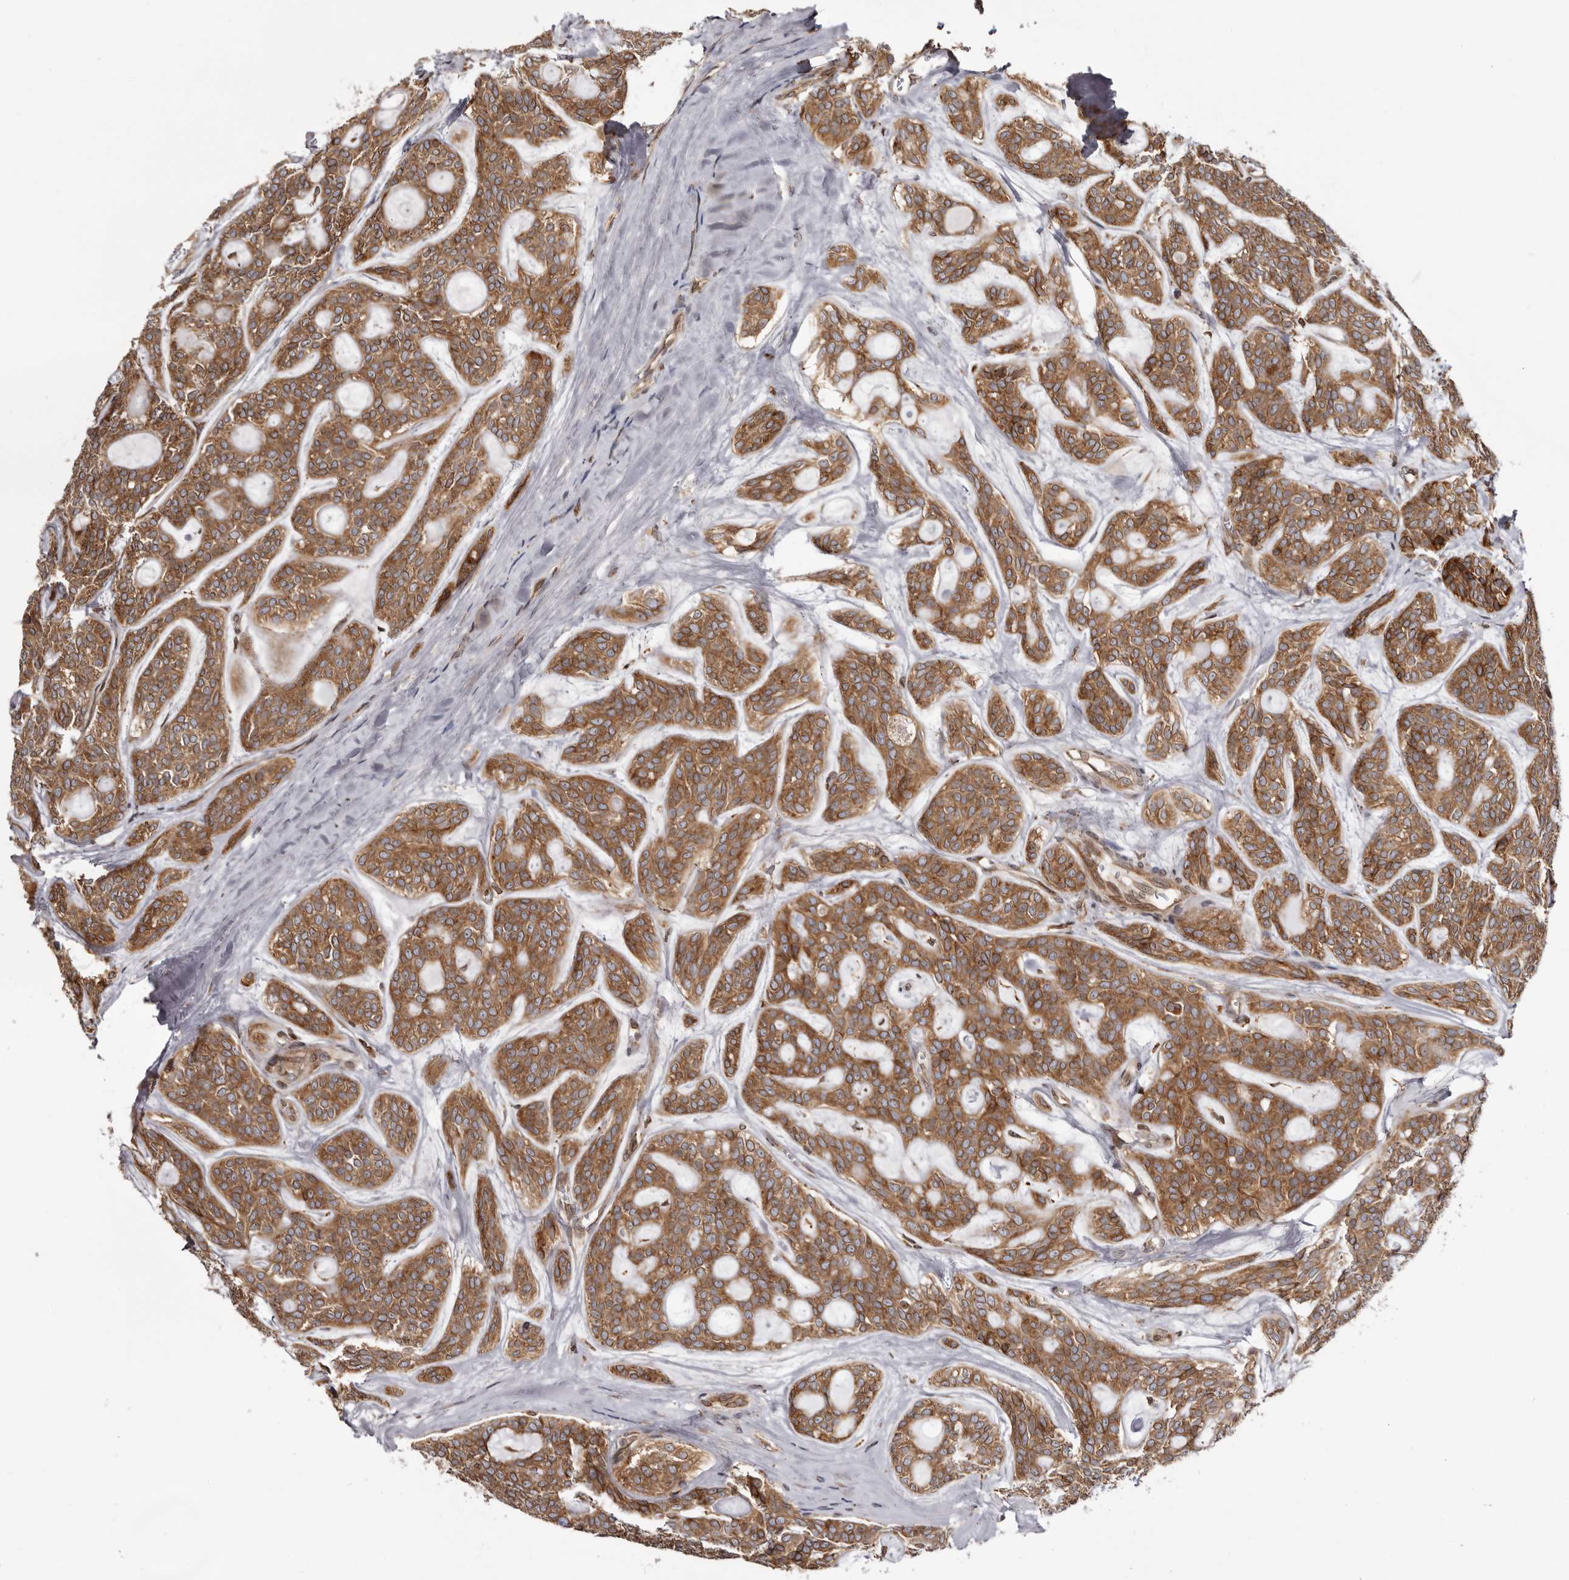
{"staining": {"intensity": "moderate", "quantity": ">75%", "location": "cytoplasmic/membranous"}, "tissue": "head and neck cancer", "cell_type": "Tumor cells", "image_type": "cancer", "snomed": [{"axis": "morphology", "description": "Adenocarcinoma, NOS"}, {"axis": "topography", "description": "Head-Neck"}], "caption": "This is an image of IHC staining of adenocarcinoma (head and neck), which shows moderate expression in the cytoplasmic/membranous of tumor cells.", "gene": "C4orf3", "patient": {"sex": "male", "age": 66}}